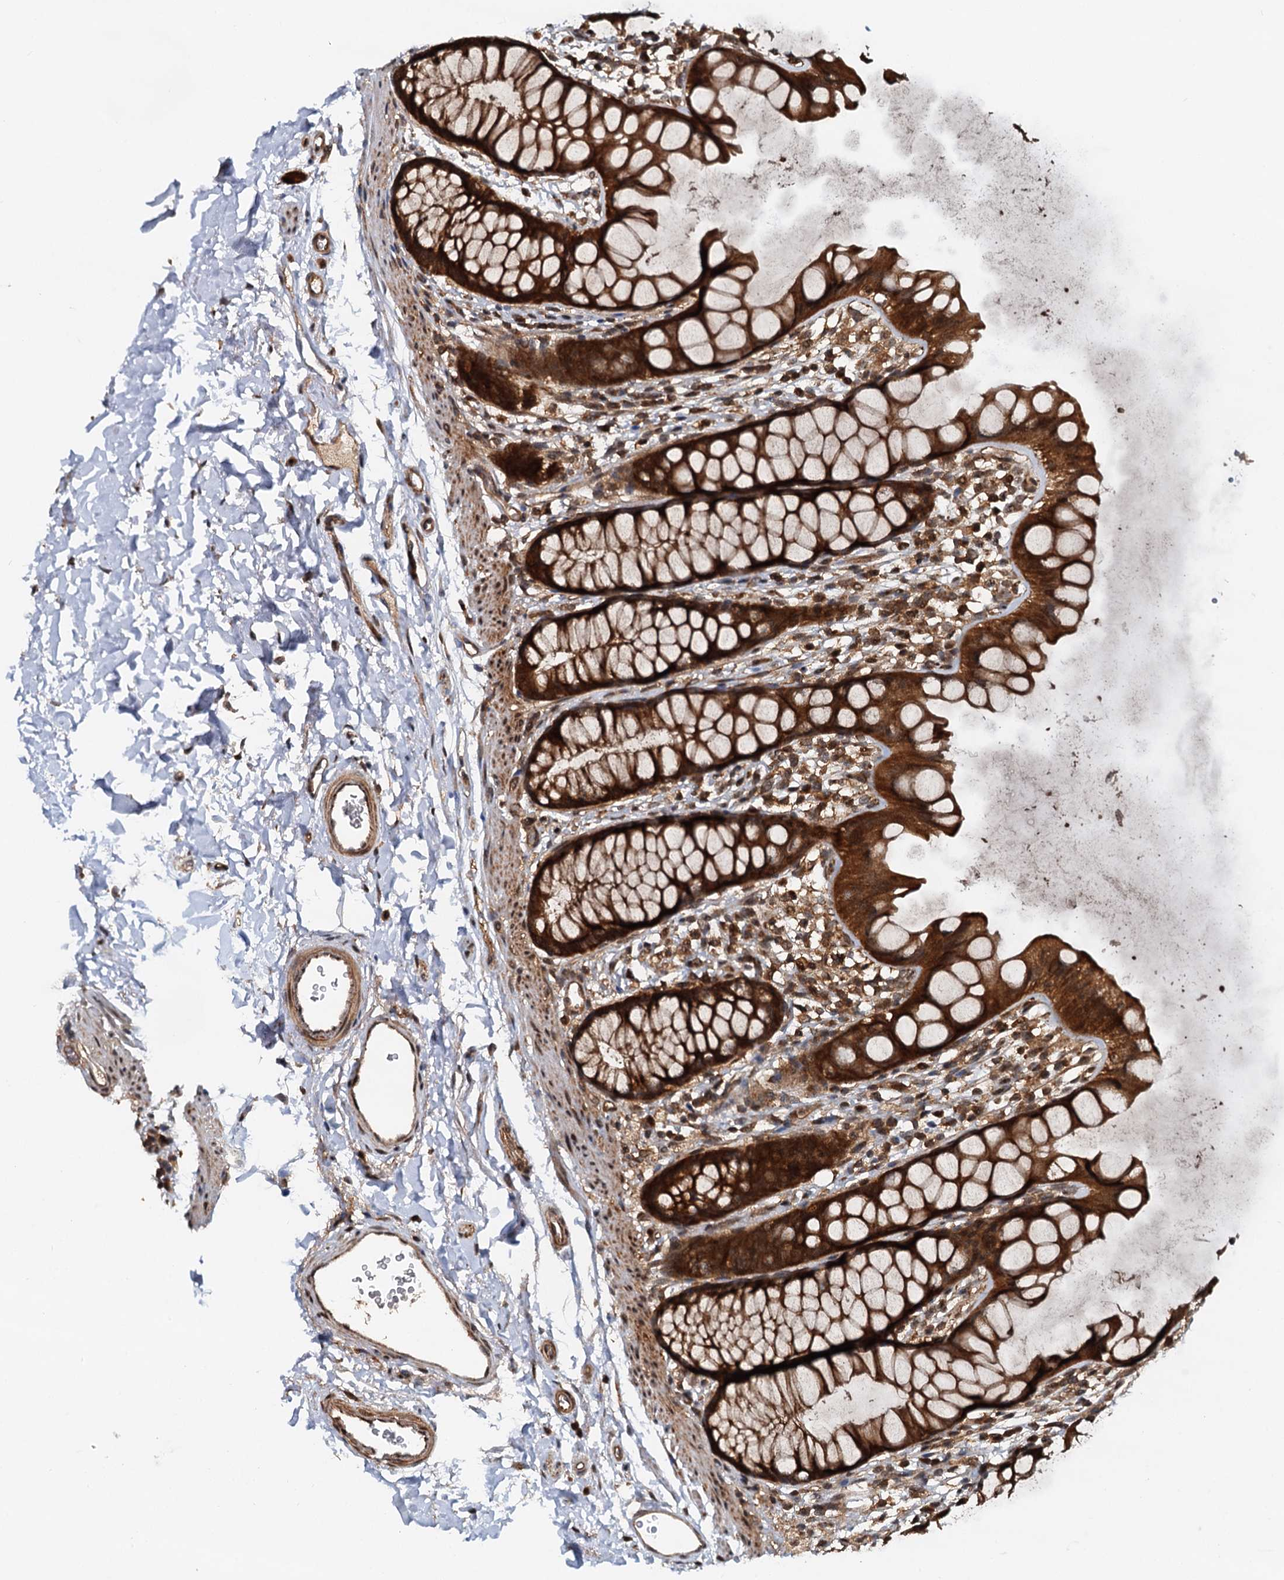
{"staining": {"intensity": "strong", "quantity": ">75%", "location": "cytoplasmic/membranous"}, "tissue": "rectum", "cell_type": "Glandular cells", "image_type": "normal", "snomed": [{"axis": "morphology", "description": "Normal tissue, NOS"}, {"axis": "topography", "description": "Rectum"}], "caption": "This micrograph demonstrates IHC staining of benign rectum, with high strong cytoplasmic/membranous positivity in about >75% of glandular cells.", "gene": "STUB1", "patient": {"sex": "female", "age": 65}}